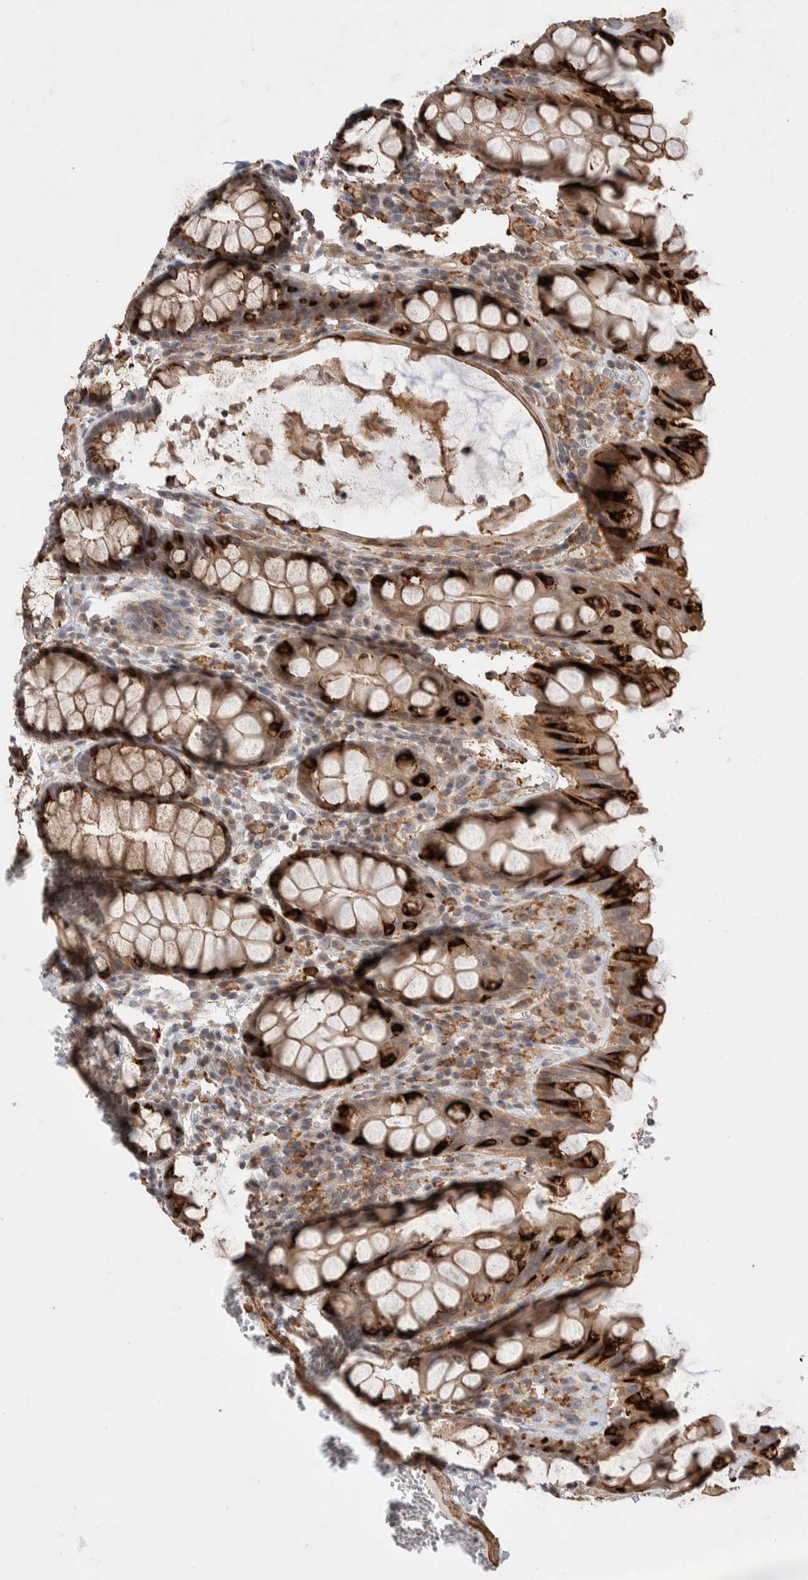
{"staining": {"intensity": "strong", "quantity": ">75%", "location": "cytoplasmic/membranous"}, "tissue": "rectum", "cell_type": "Glandular cells", "image_type": "normal", "snomed": [{"axis": "morphology", "description": "Normal tissue, NOS"}, {"axis": "topography", "description": "Rectum"}], "caption": "High-power microscopy captured an immunohistochemistry image of benign rectum, revealing strong cytoplasmic/membranous staining in approximately >75% of glandular cells.", "gene": "ZNF704", "patient": {"sex": "male", "age": 64}}